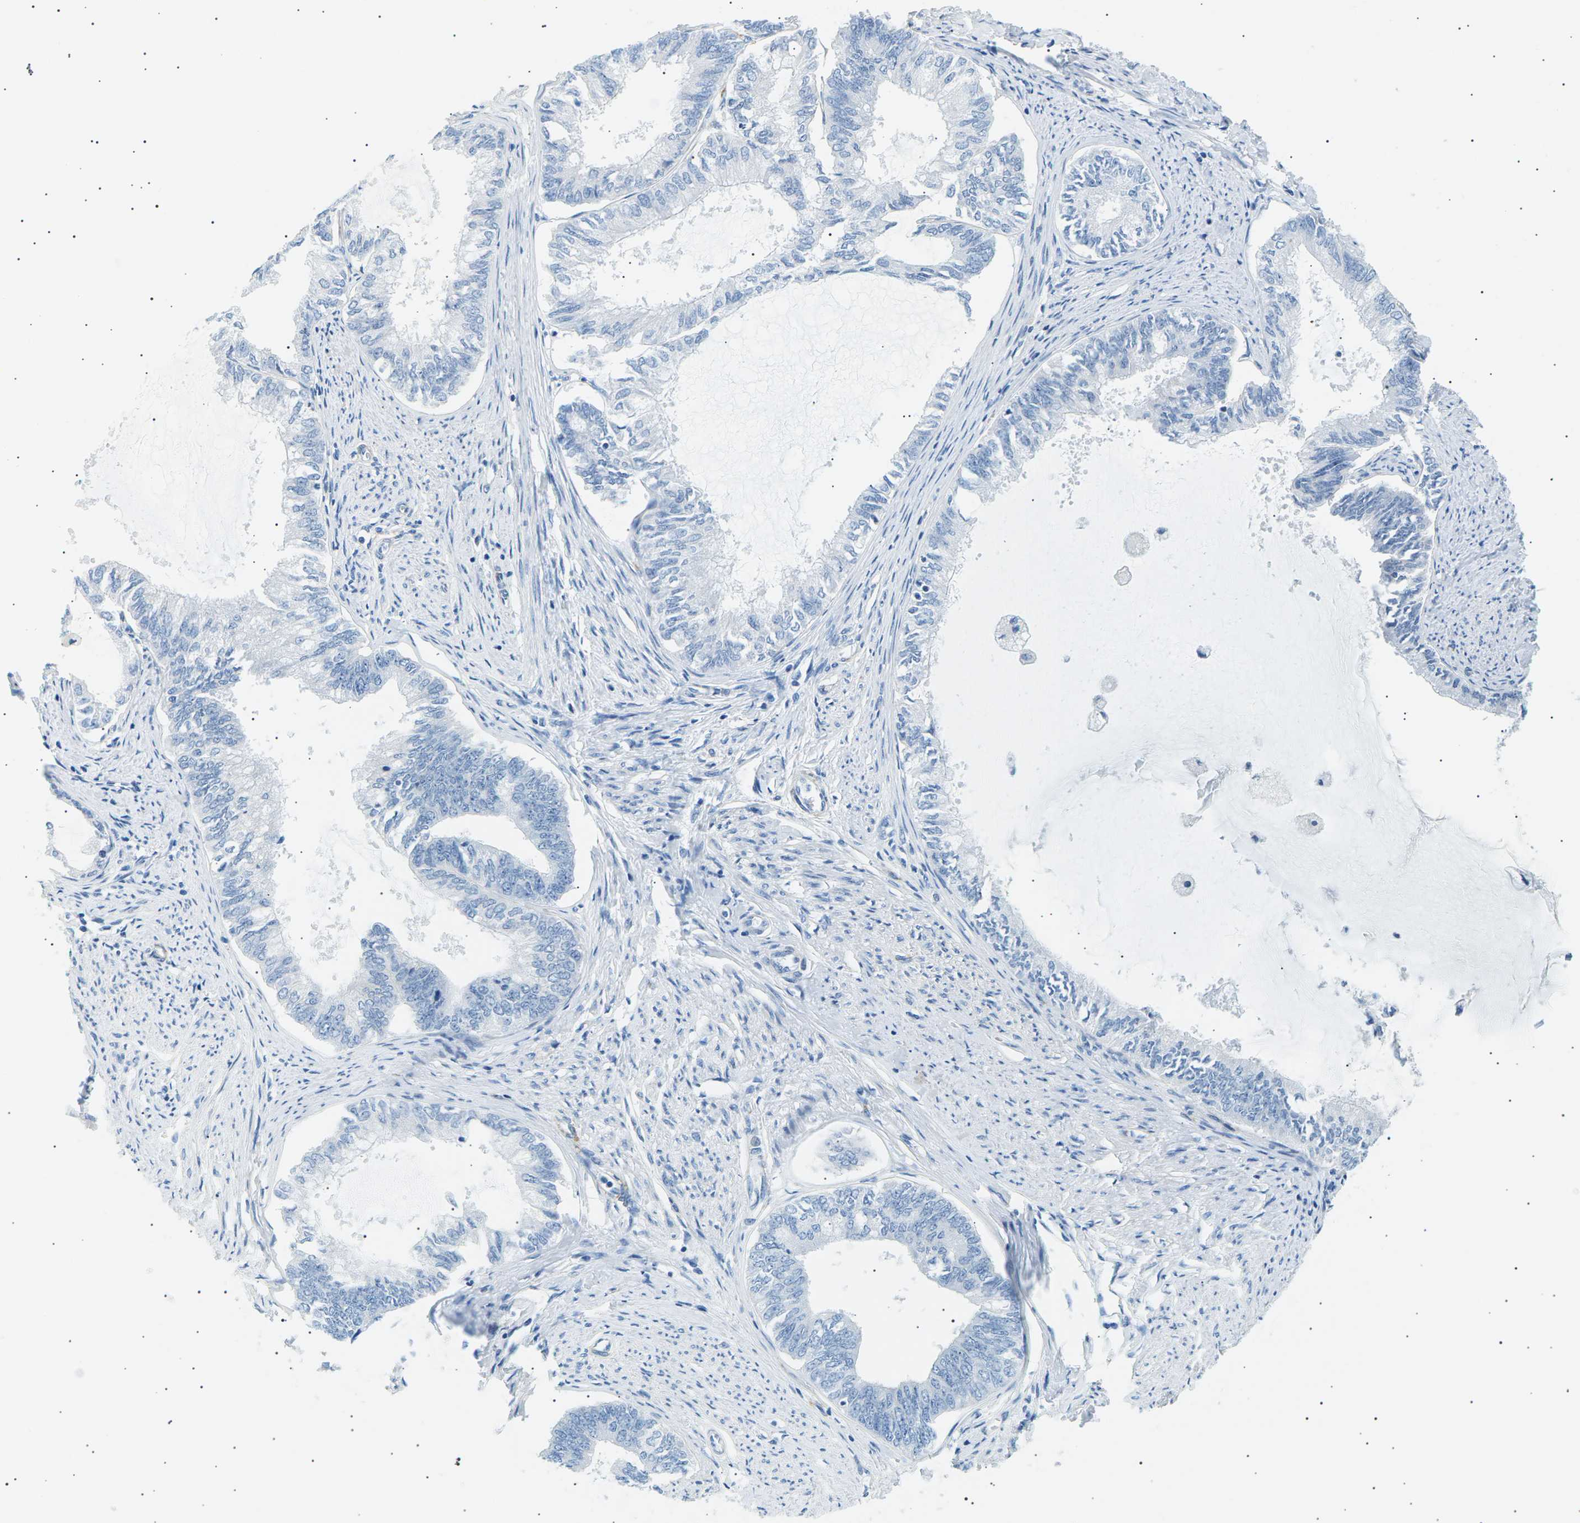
{"staining": {"intensity": "negative", "quantity": "none", "location": "none"}, "tissue": "endometrial cancer", "cell_type": "Tumor cells", "image_type": "cancer", "snomed": [{"axis": "morphology", "description": "Adenocarcinoma, NOS"}, {"axis": "topography", "description": "Endometrium"}], "caption": "A micrograph of human adenocarcinoma (endometrial) is negative for staining in tumor cells. (DAB immunohistochemistry (IHC) visualized using brightfield microscopy, high magnification).", "gene": "SEPTIN5", "patient": {"sex": "female", "age": 86}}